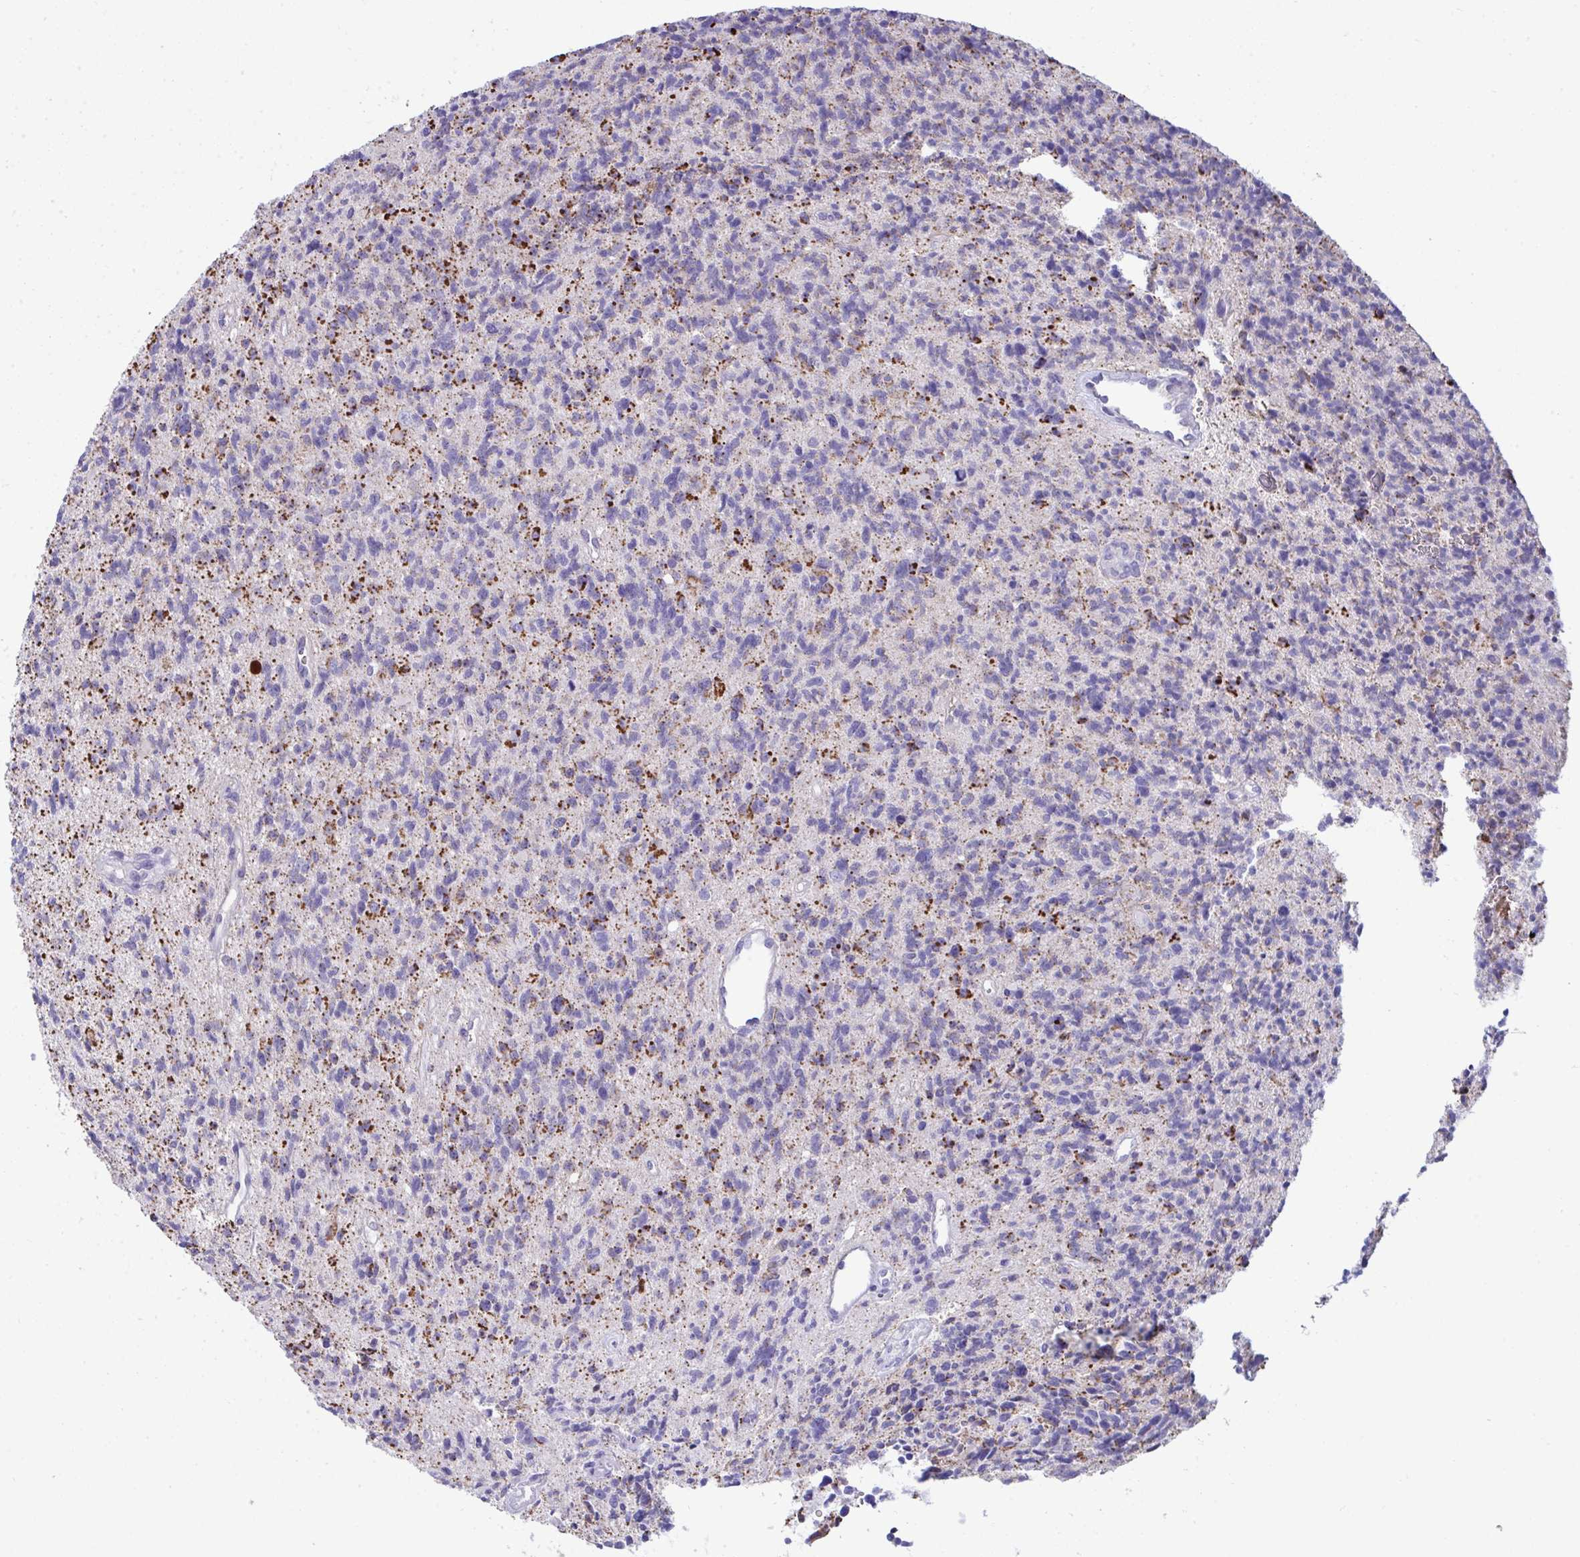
{"staining": {"intensity": "moderate", "quantity": "<25%", "location": "cytoplasmic/membranous"}, "tissue": "glioma", "cell_type": "Tumor cells", "image_type": "cancer", "snomed": [{"axis": "morphology", "description": "Glioma, malignant, High grade"}, {"axis": "topography", "description": "Brain"}], "caption": "Immunohistochemical staining of malignant glioma (high-grade) displays low levels of moderate cytoplasmic/membranous protein expression in approximately <25% of tumor cells.", "gene": "PLA2G12B", "patient": {"sex": "male", "age": 29}}